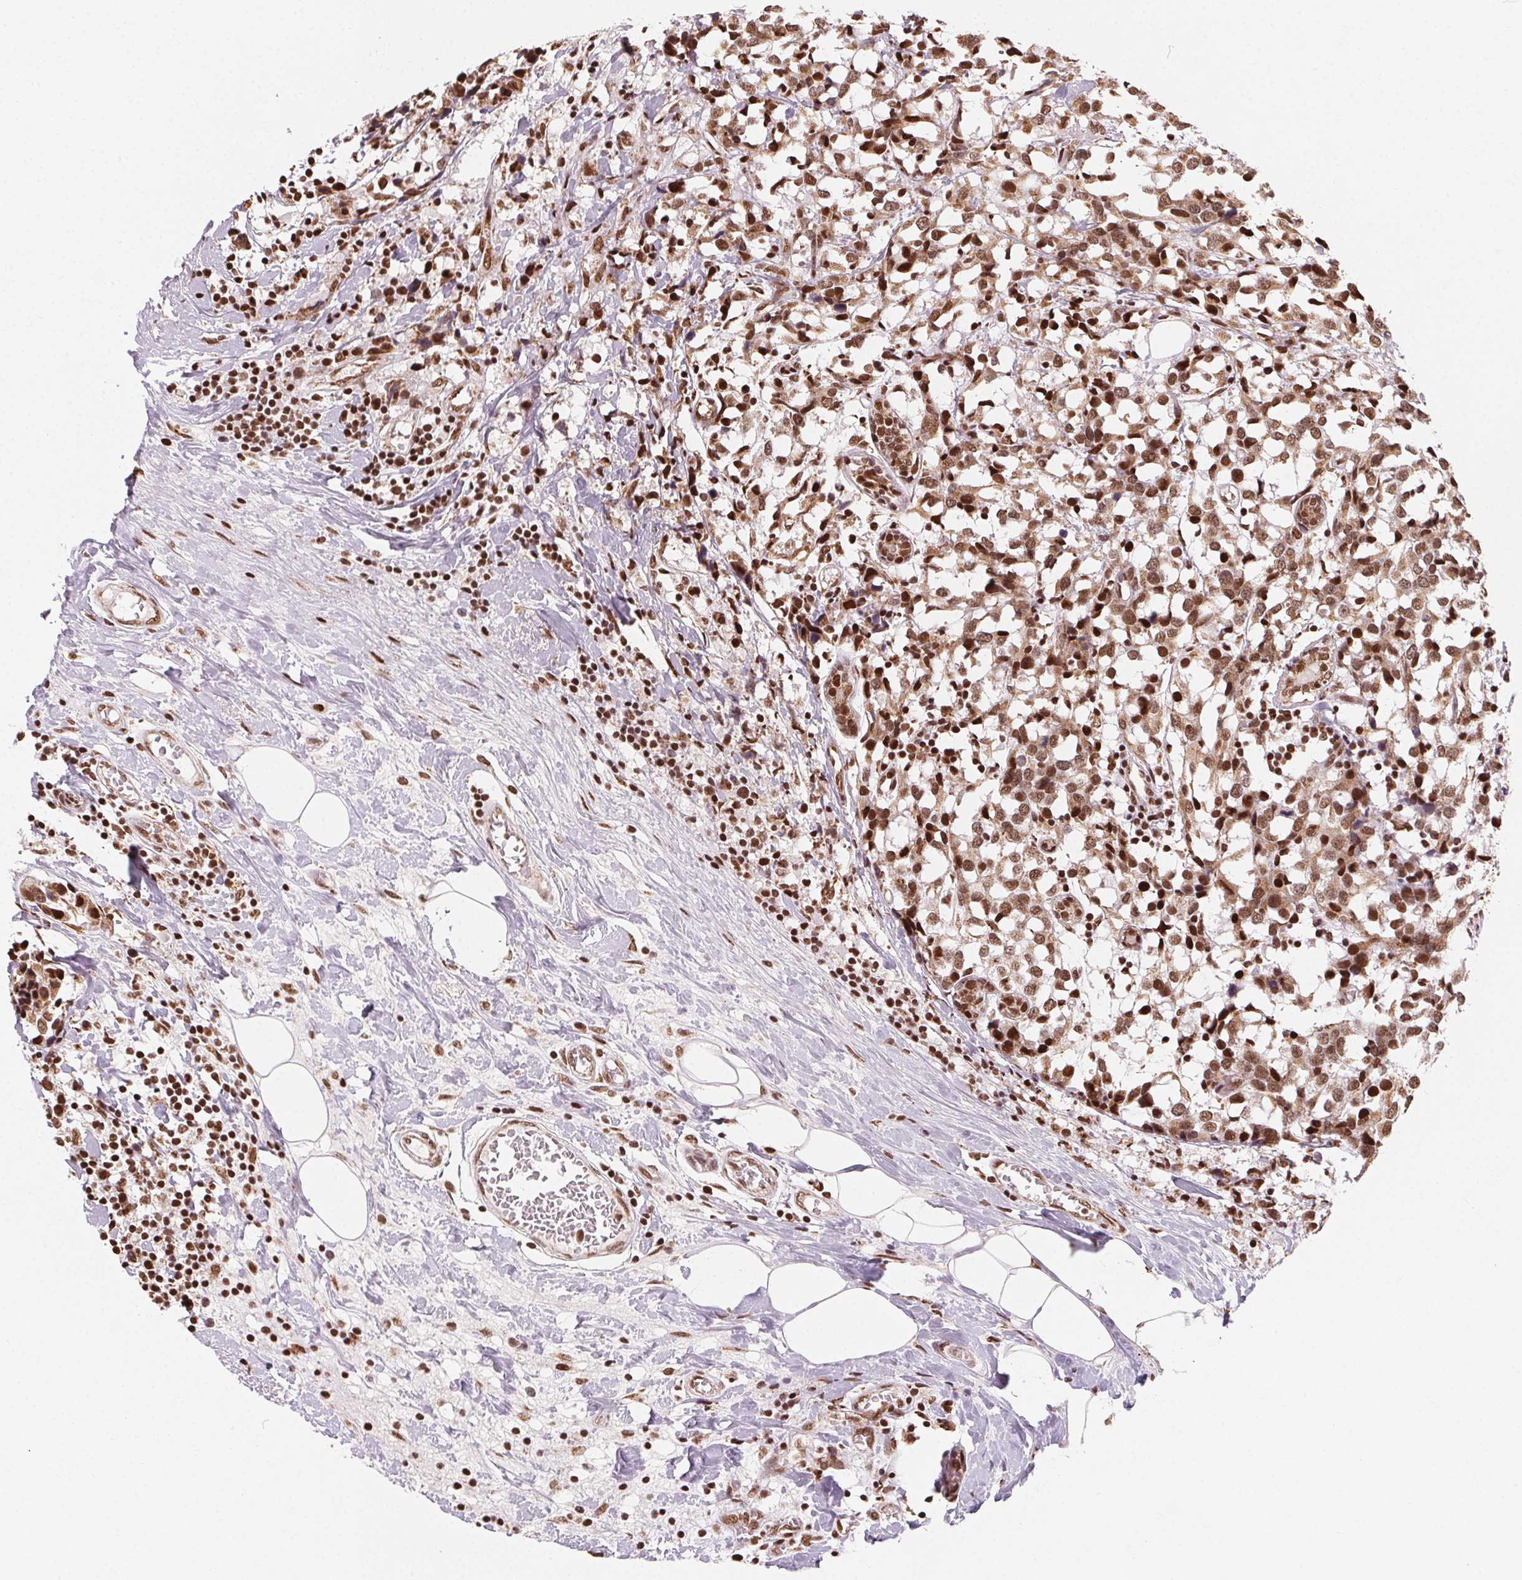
{"staining": {"intensity": "moderate", "quantity": ">75%", "location": "cytoplasmic/membranous,nuclear"}, "tissue": "breast cancer", "cell_type": "Tumor cells", "image_type": "cancer", "snomed": [{"axis": "morphology", "description": "Lobular carcinoma"}, {"axis": "topography", "description": "Breast"}], "caption": "Moderate cytoplasmic/membranous and nuclear positivity for a protein is present in about >75% of tumor cells of breast lobular carcinoma using immunohistochemistry (IHC).", "gene": "TOPORS", "patient": {"sex": "female", "age": 59}}